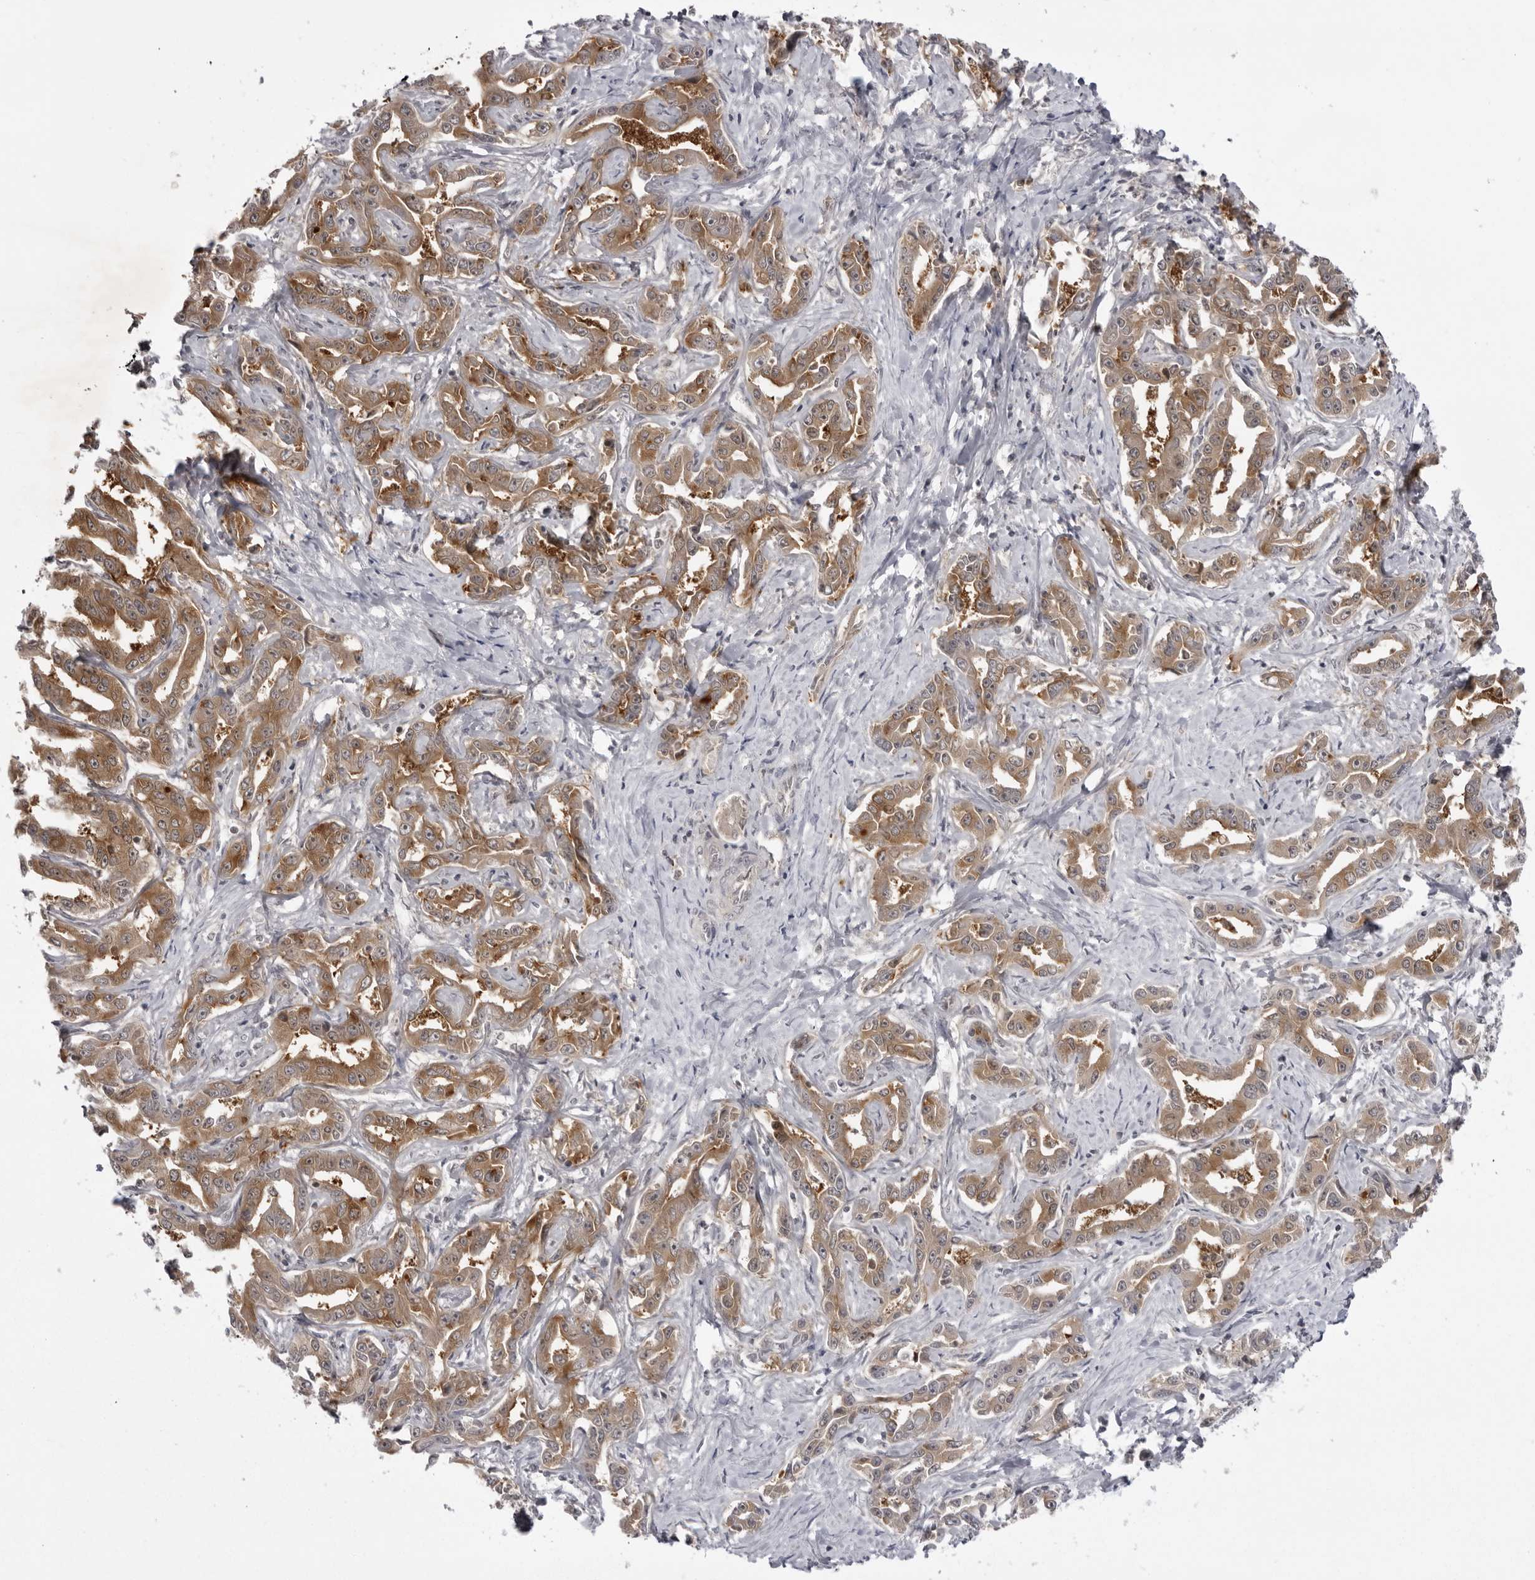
{"staining": {"intensity": "moderate", "quantity": ">75%", "location": "cytoplasmic/membranous"}, "tissue": "liver cancer", "cell_type": "Tumor cells", "image_type": "cancer", "snomed": [{"axis": "morphology", "description": "Cholangiocarcinoma"}, {"axis": "topography", "description": "Liver"}], "caption": "A brown stain highlights moderate cytoplasmic/membranous expression of a protein in liver cancer tumor cells.", "gene": "USP43", "patient": {"sex": "male", "age": 59}}